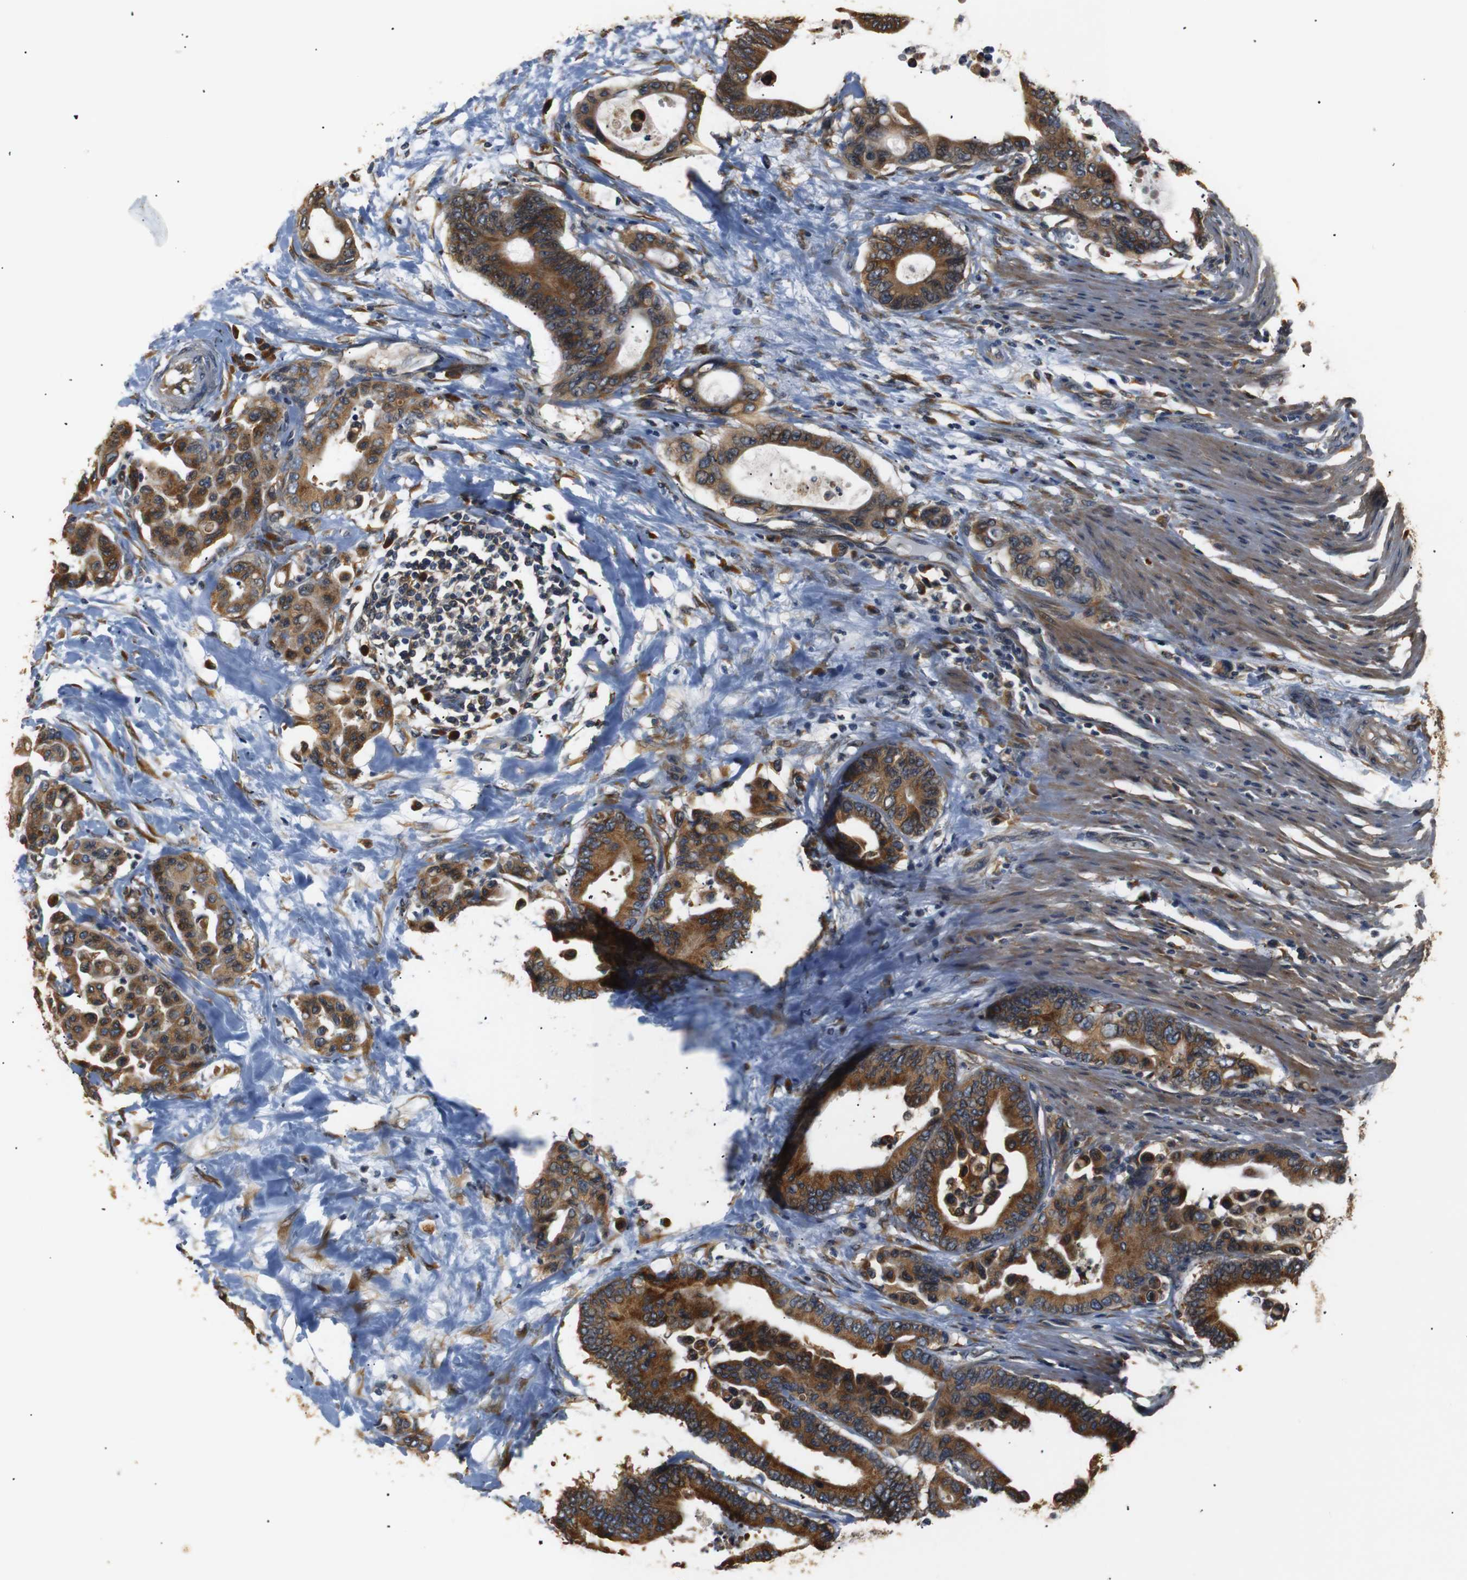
{"staining": {"intensity": "strong", "quantity": ">75%", "location": "cytoplasmic/membranous"}, "tissue": "colorectal cancer", "cell_type": "Tumor cells", "image_type": "cancer", "snomed": [{"axis": "morphology", "description": "Normal tissue, NOS"}, {"axis": "morphology", "description": "Adenocarcinoma, NOS"}, {"axis": "topography", "description": "Colon"}], "caption": "Immunohistochemistry of colorectal cancer exhibits high levels of strong cytoplasmic/membranous staining in about >75% of tumor cells.", "gene": "TMED2", "patient": {"sex": "male", "age": 82}}